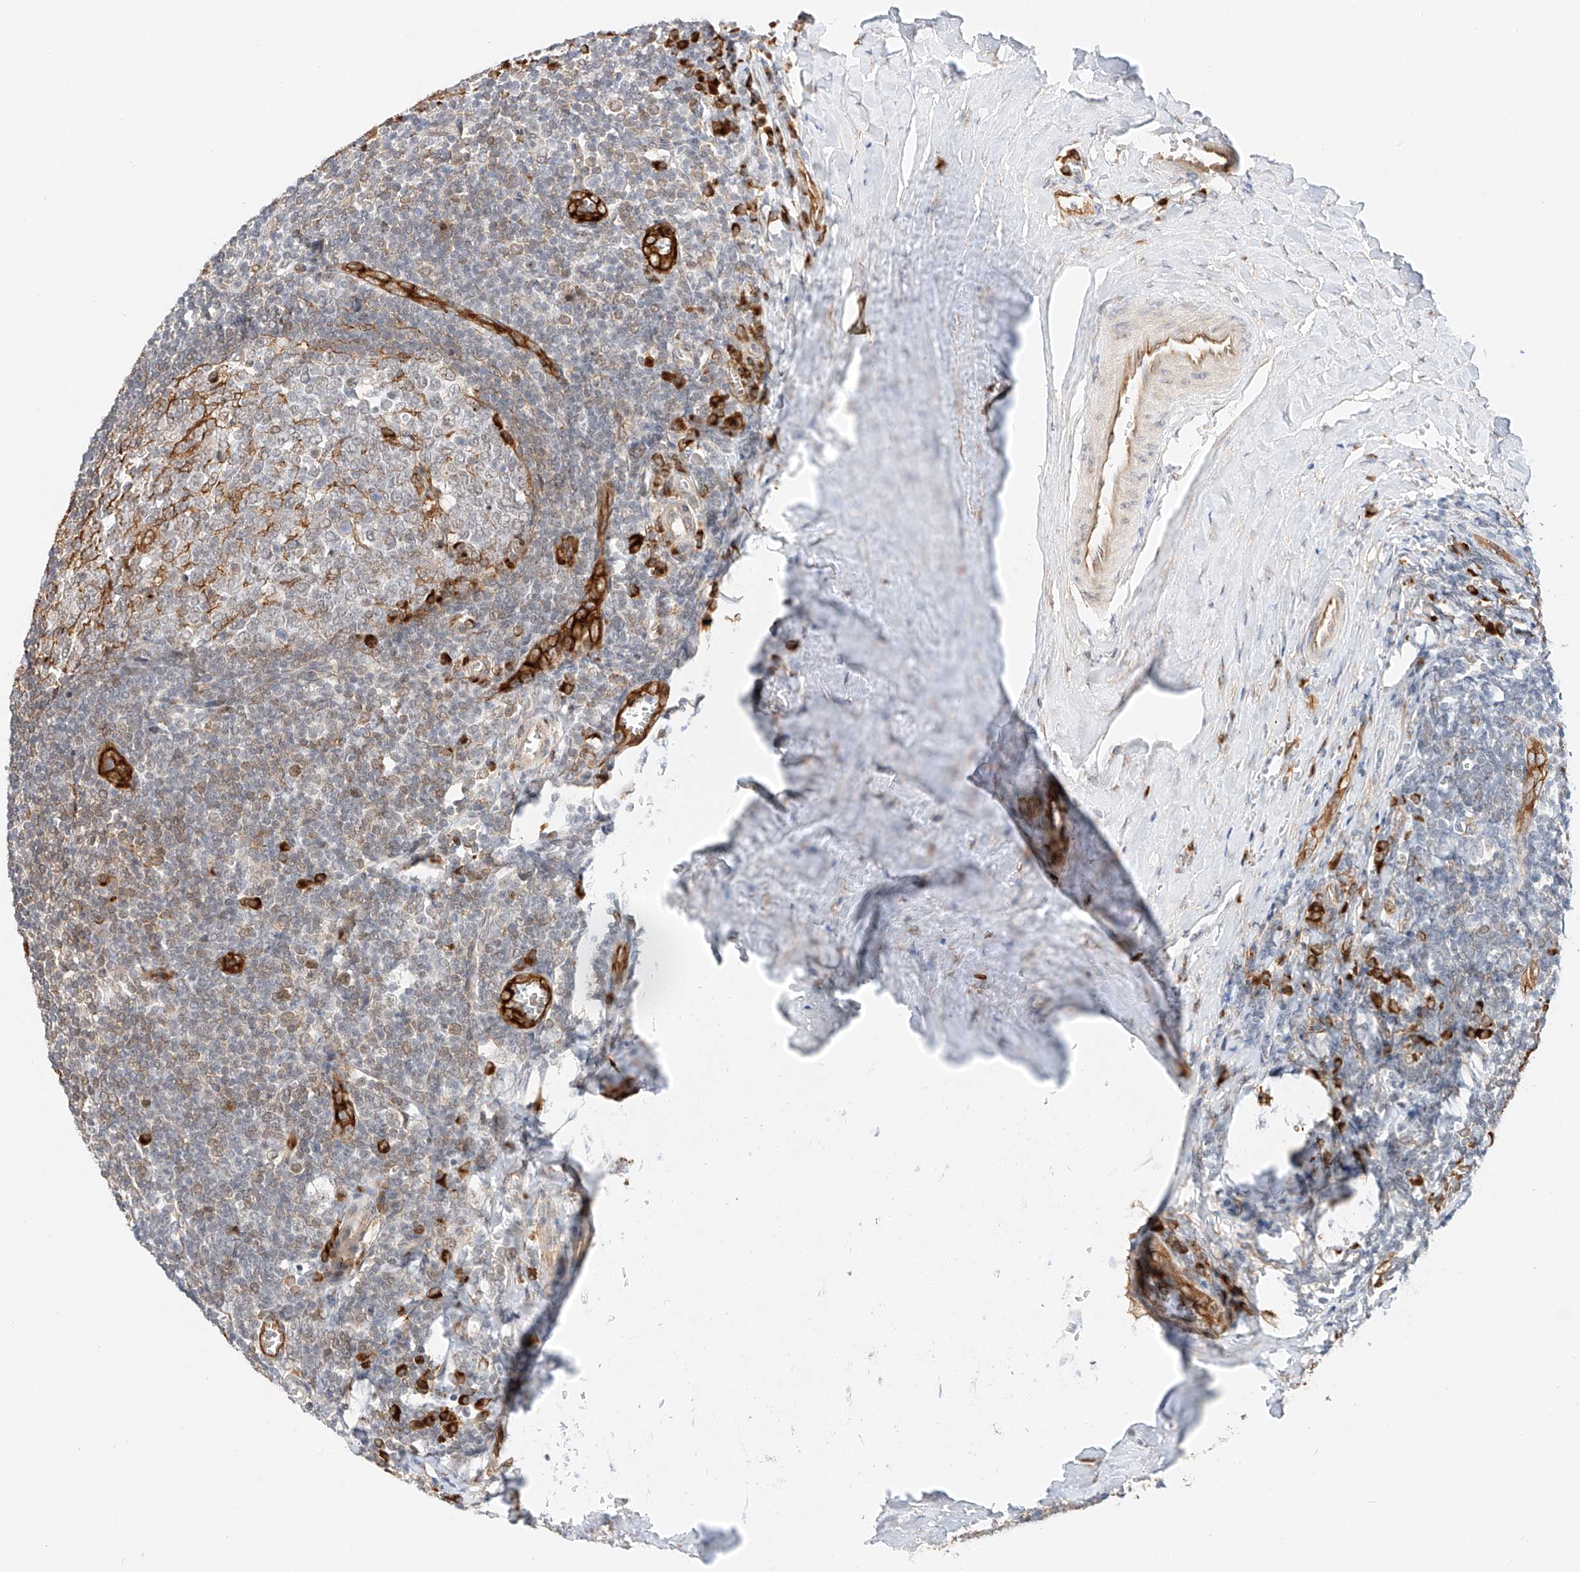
{"staining": {"intensity": "negative", "quantity": "none", "location": "none"}, "tissue": "tonsil", "cell_type": "Germinal center cells", "image_type": "normal", "snomed": [{"axis": "morphology", "description": "Normal tissue, NOS"}, {"axis": "topography", "description": "Tonsil"}], "caption": "IHC of benign tonsil exhibits no expression in germinal center cells.", "gene": "CARMIL1", "patient": {"sex": "male", "age": 27}}